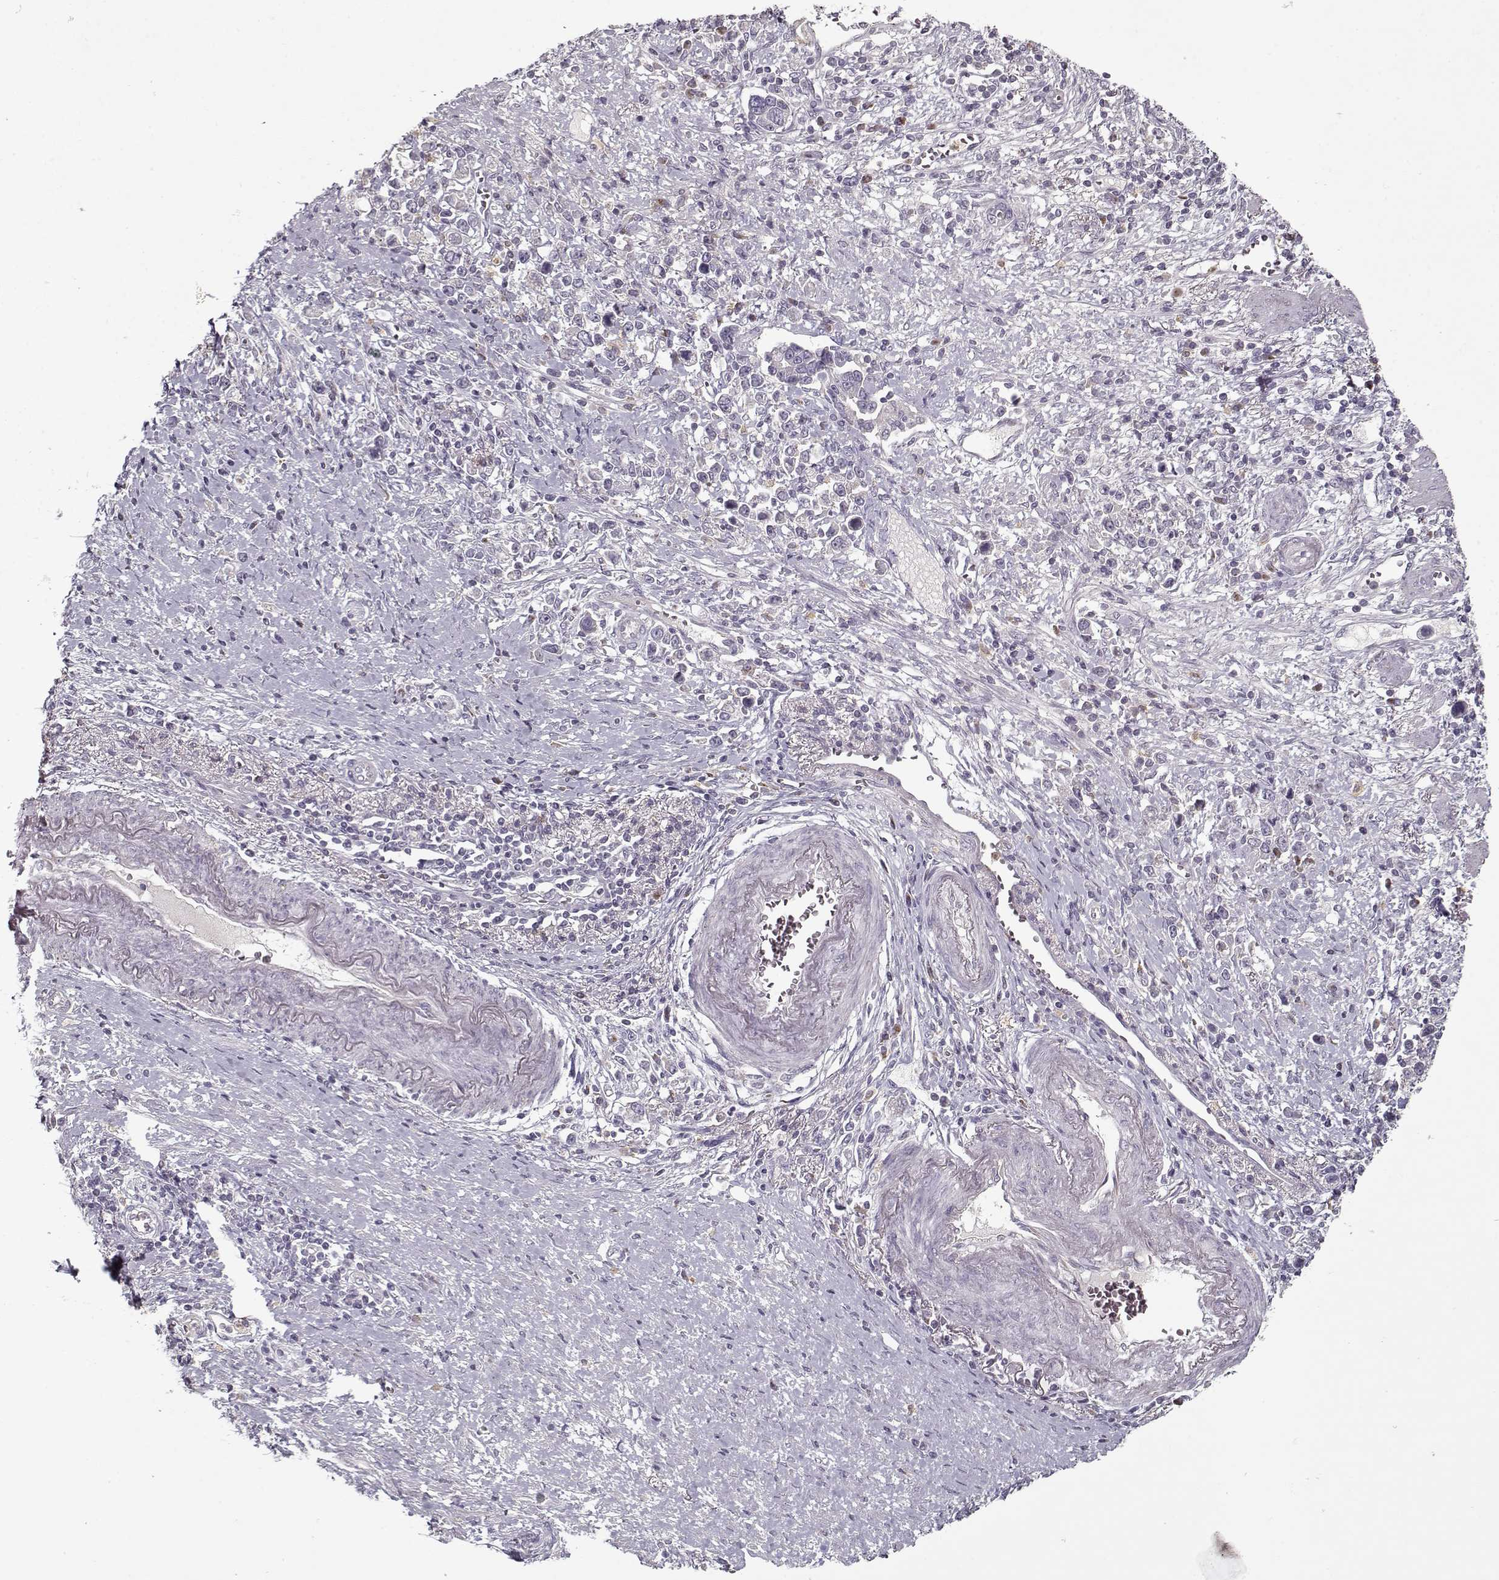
{"staining": {"intensity": "negative", "quantity": "none", "location": "none"}, "tissue": "stomach cancer", "cell_type": "Tumor cells", "image_type": "cancer", "snomed": [{"axis": "morphology", "description": "Adenocarcinoma, NOS"}, {"axis": "topography", "description": "Stomach"}], "caption": "Tumor cells show no significant protein expression in stomach cancer.", "gene": "UNC13D", "patient": {"sex": "male", "age": 63}}